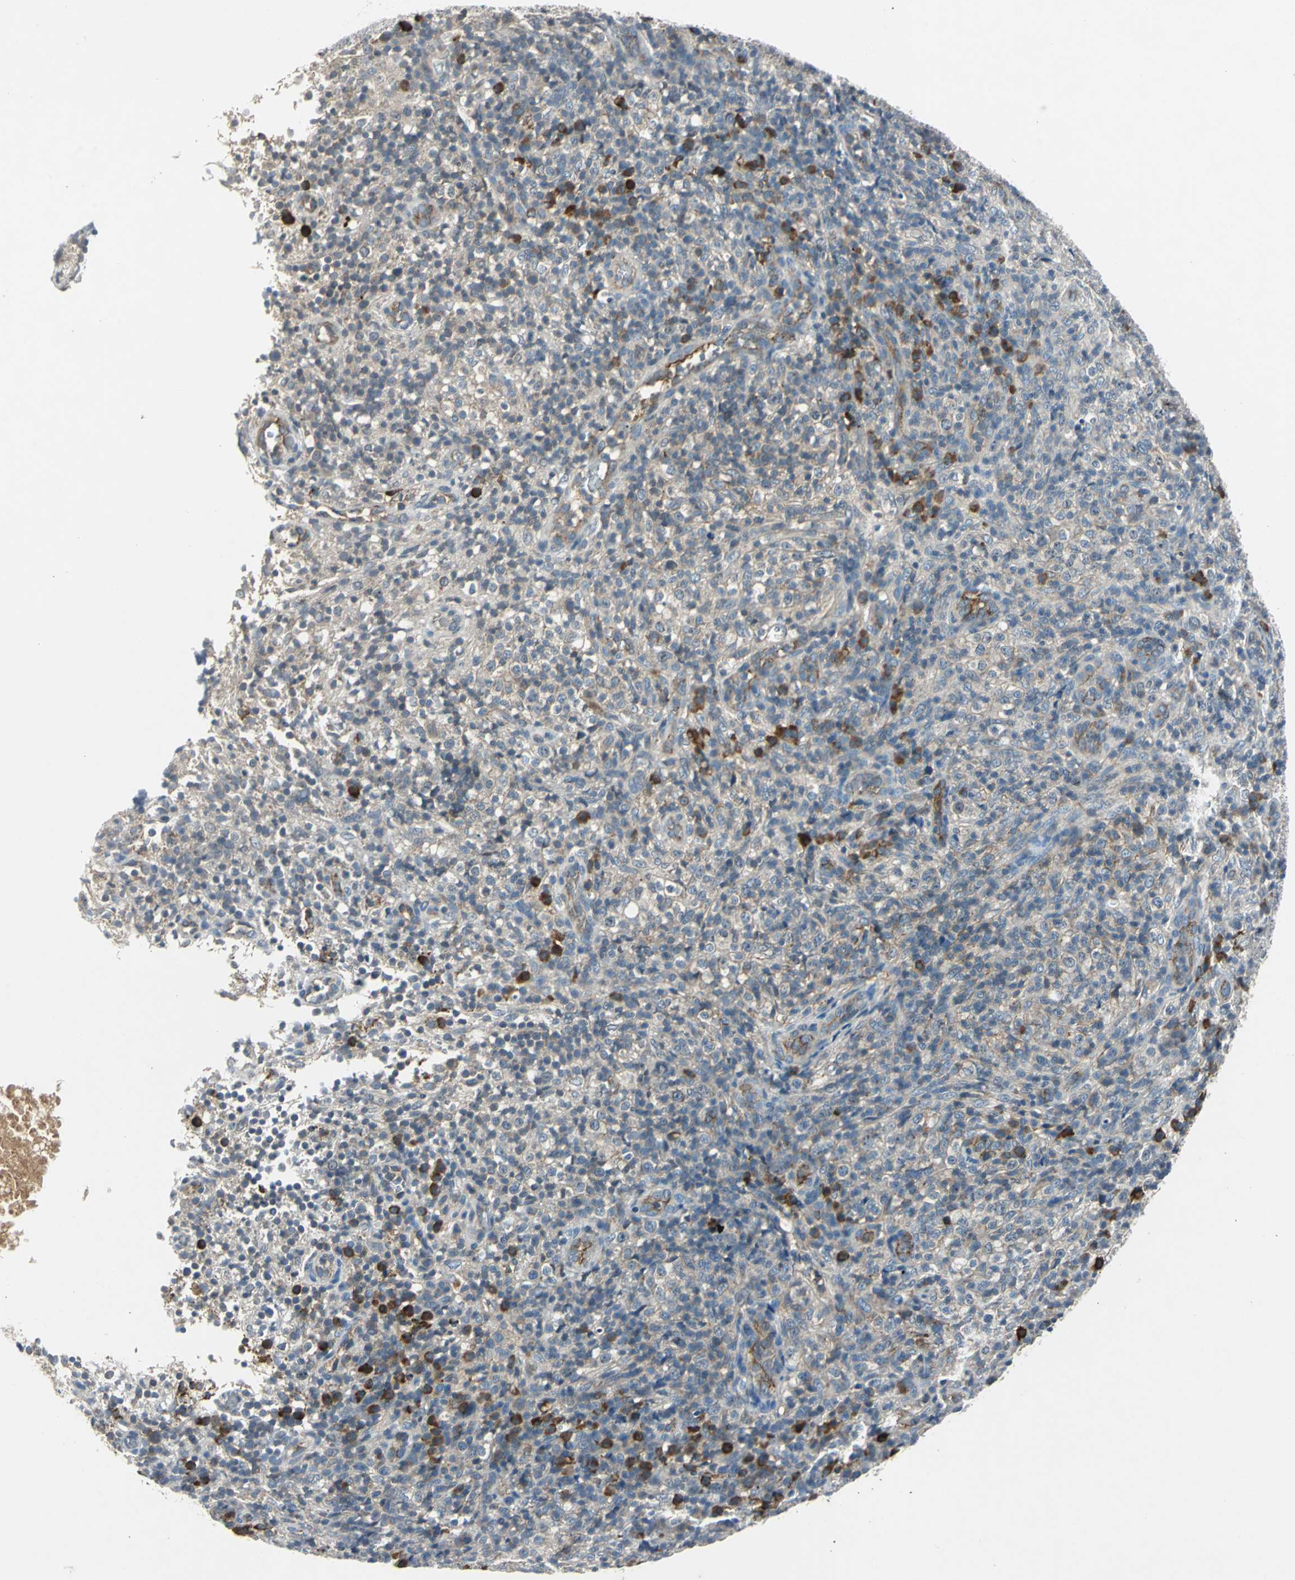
{"staining": {"intensity": "negative", "quantity": "none", "location": "none"}, "tissue": "lymphoma", "cell_type": "Tumor cells", "image_type": "cancer", "snomed": [{"axis": "morphology", "description": "Malignant lymphoma, non-Hodgkin's type, High grade"}, {"axis": "topography", "description": "Lymph node"}], "caption": "IHC histopathology image of human malignant lymphoma, non-Hodgkin's type (high-grade) stained for a protein (brown), which displays no expression in tumor cells. (Stains: DAB immunohistochemistry (IHC) with hematoxylin counter stain, Microscopy: brightfield microscopy at high magnification).", "gene": "SLC2A13", "patient": {"sex": "female", "age": 76}}